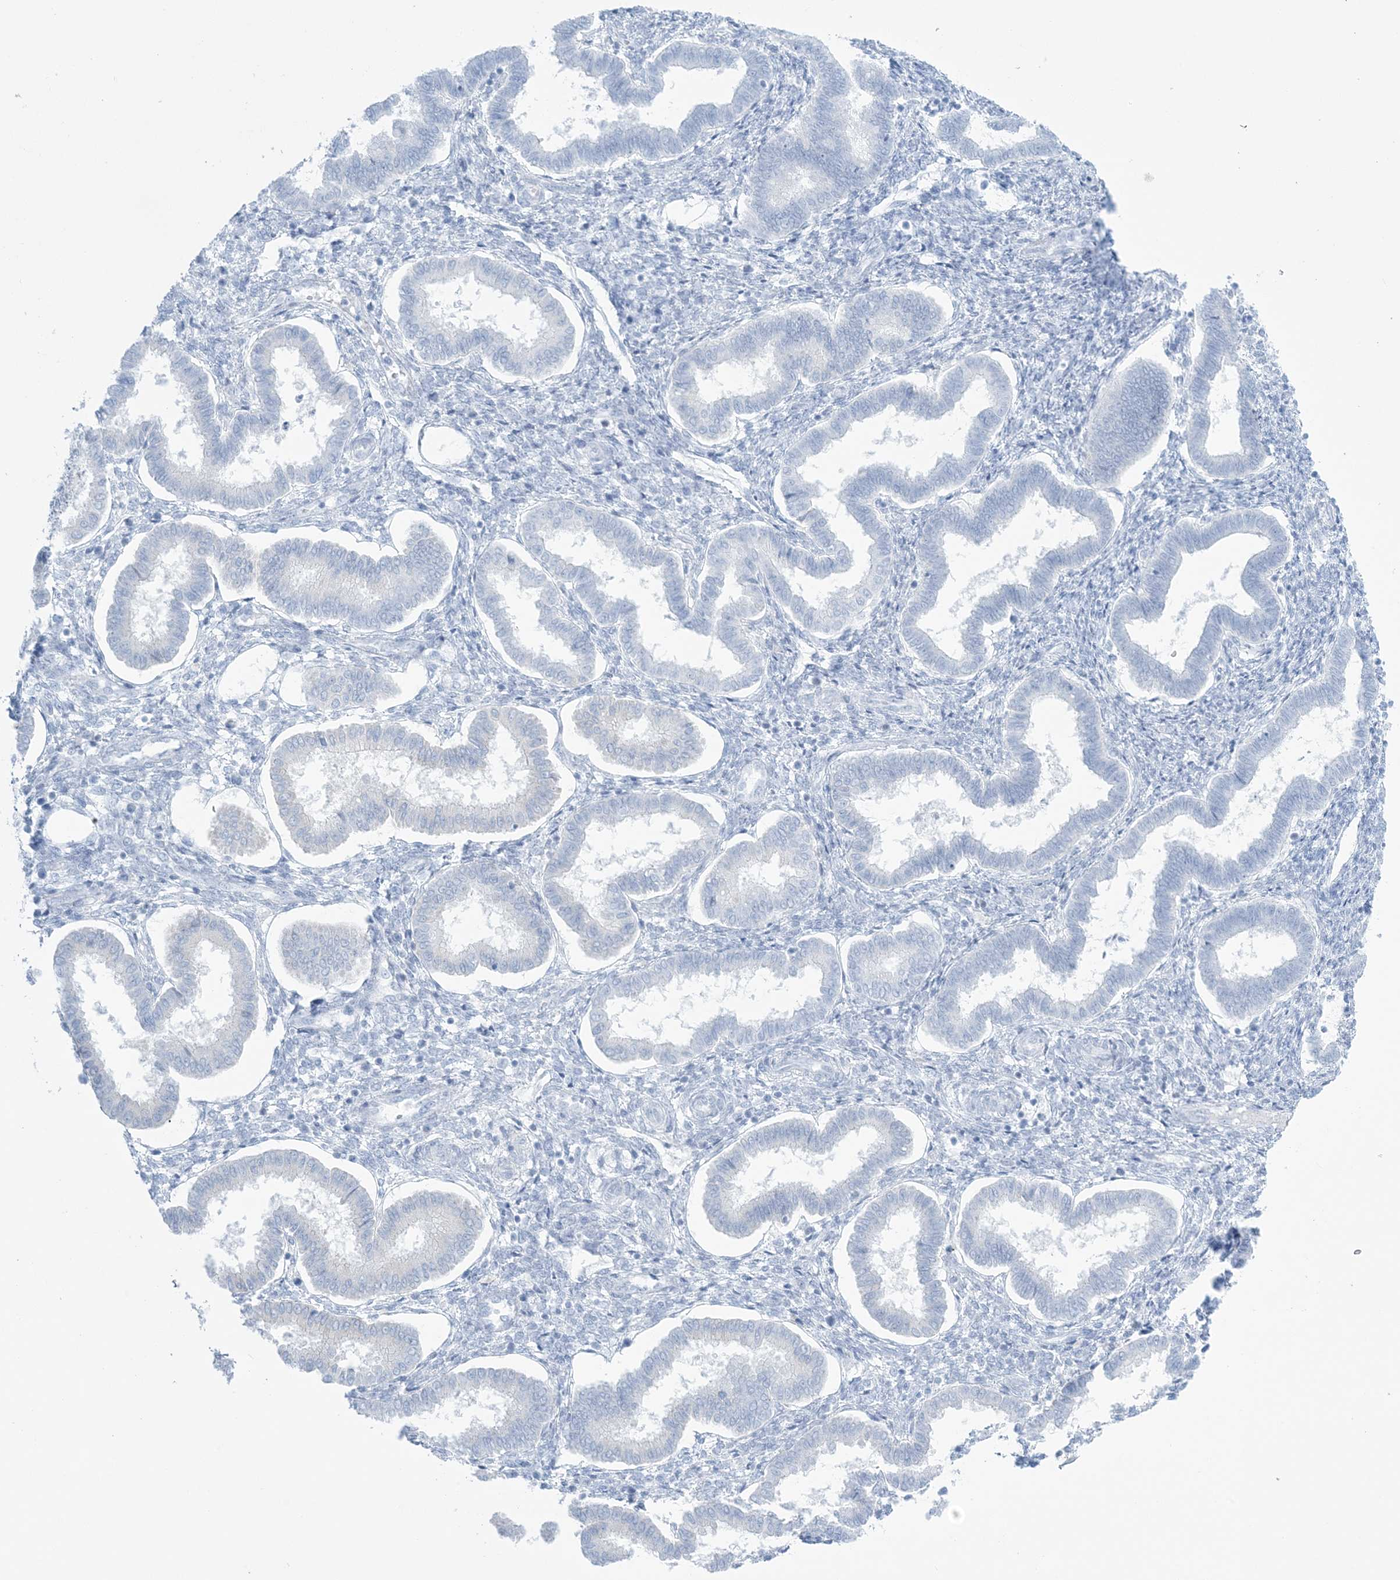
{"staining": {"intensity": "negative", "quantity": "none", "location": "none"}, "tissue": "endometrium", "cell_type": "Cells in endometrial stroma", "image_type": "normal", "snomed": [{"axis": "morphology", "description": "Normal tissue, NOS"}, {"axis": "topography", "description": "Endometrium"}], "caption": "High magnification brightfield microscopy of unremarkable endometrium stained with DAB (brown) and counterstained with hematoxylin (blue): cells in endometrial stroma show no significant positivity.", "gene": "AGXT", "patient": {"sex": "female", "age": 24}}